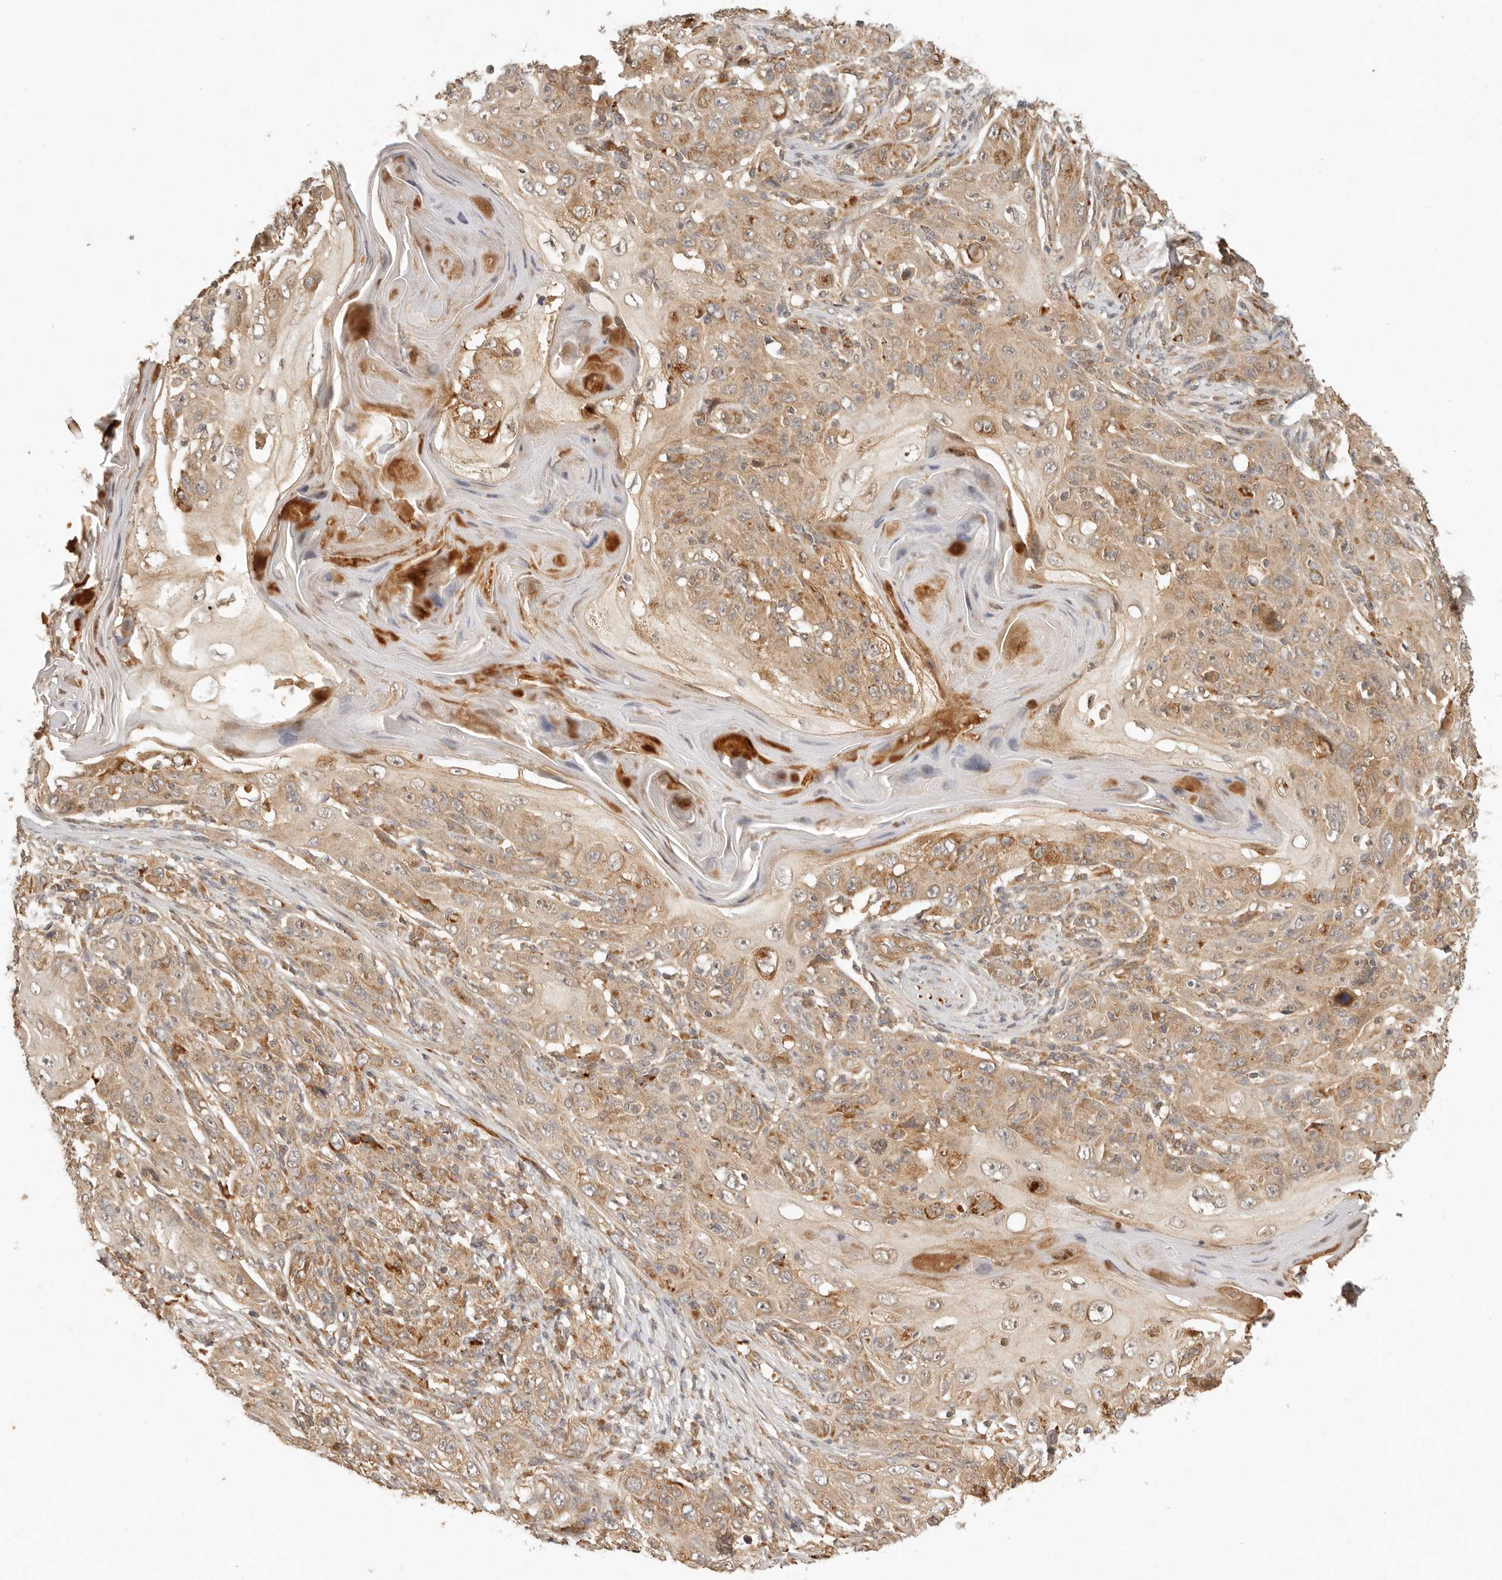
{"staining": {"intensity": "moderate", "quantity": ">75%", "location": "cytoplasmic/membranous"}, "tissue": "skin cancer", "cell_type": "Tumor cells", "image_type": "cancer", "snomed": [{"axis": "morphology", "description": "Squamous cell carcinoma, NOS"}, {"axis": "topography", "description": "Skin"}], "caption": "Human skin squamous cell carcinoma stained with a protein marker demonstrates moderate staining in tumor cells.", "gene": "ANKRD61", "patient": {"sex": "female", "age": 88}}